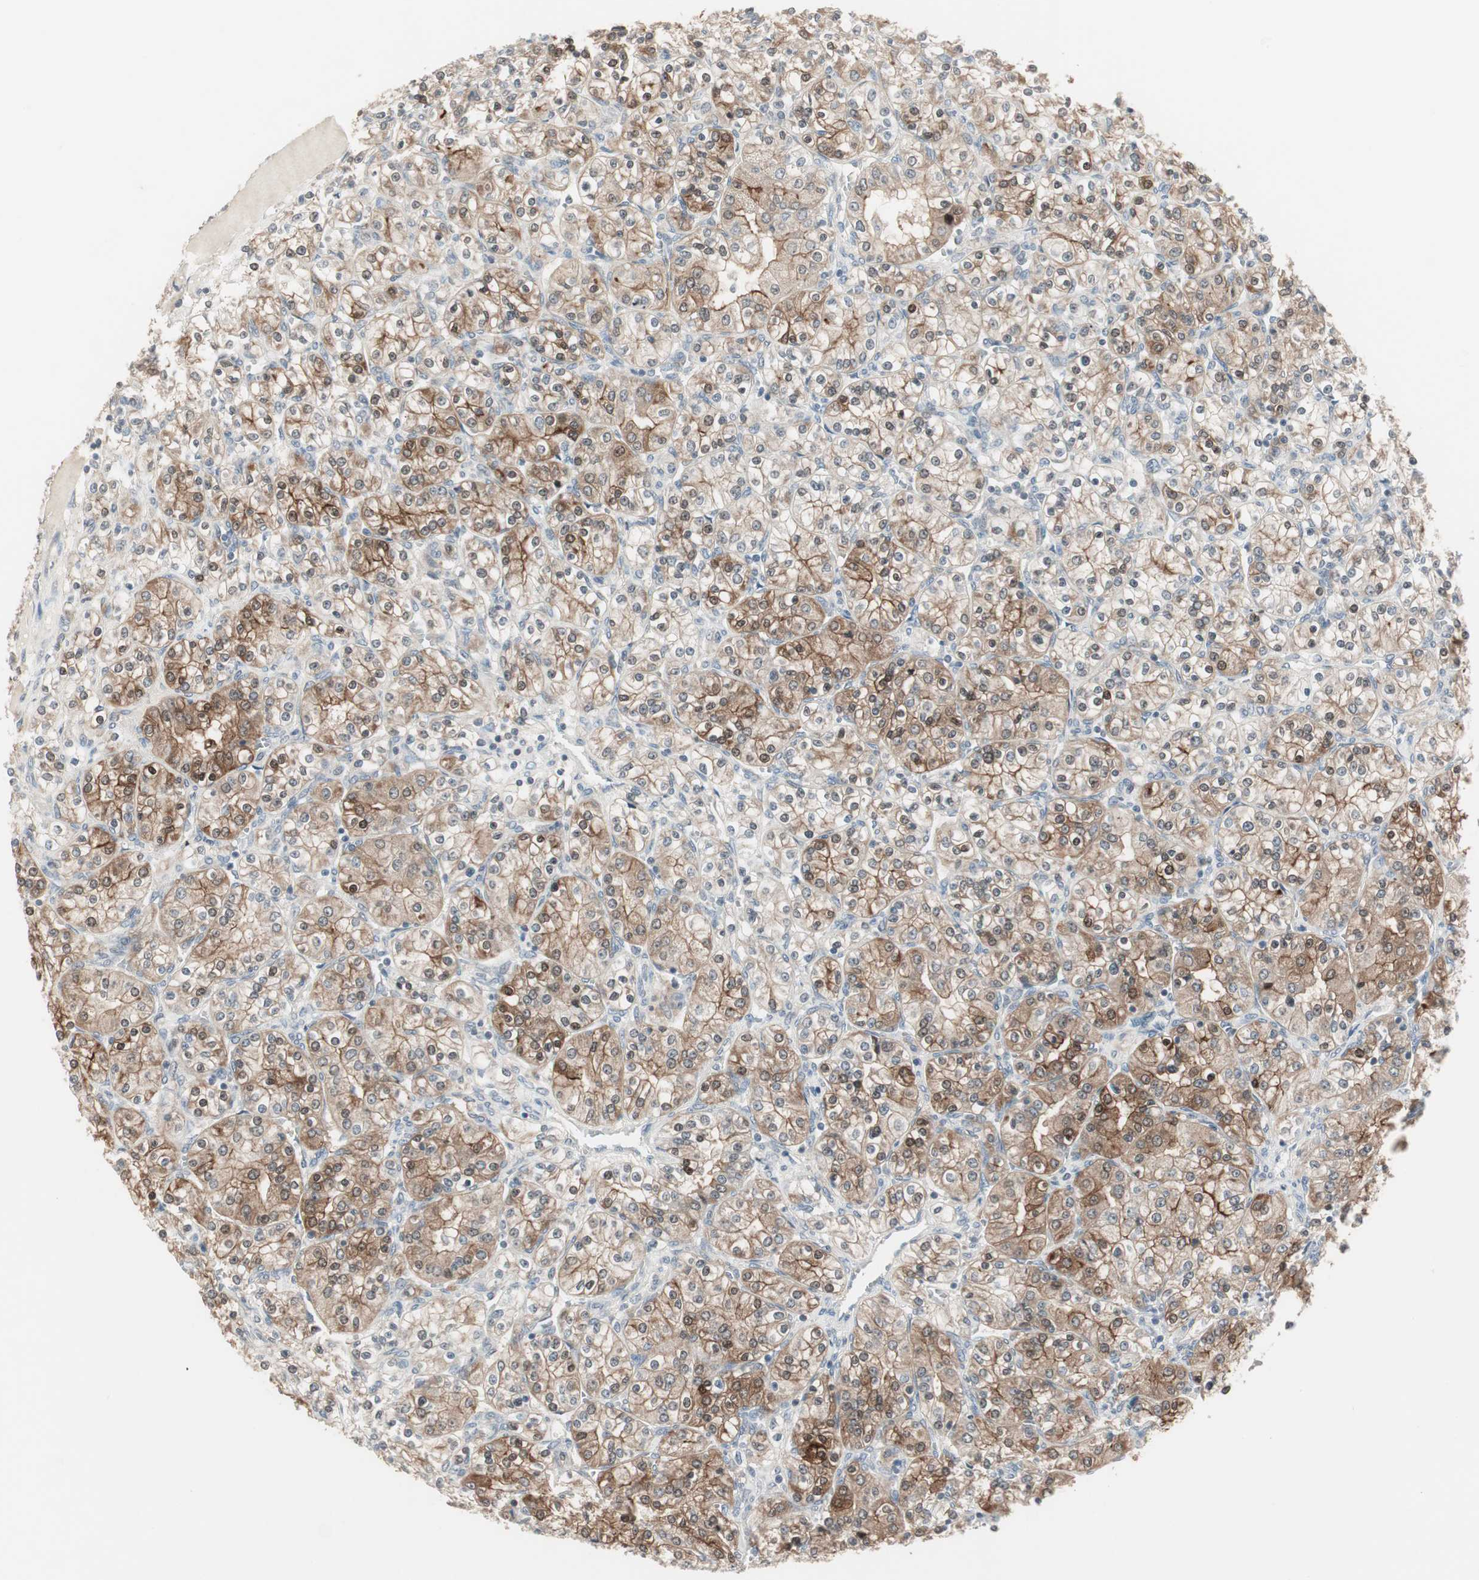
{"staining": {"intensity": "strong", "quantity": "25%-75%", "location": "cytoplasmic/membranous,nuclear"}, "tissue": "renal cancer", "cell_type": "Tumor cells", "image_type": "cancer", "snomed": [{"axis": "morphology", "description": "Adenocarcinoma, NOS"}, {"axis": "topography", "description": "Kidney"}], "caption": "An immunohistochemistry (IHC) micrograph of tumor tissue is shown. Protein staining in brown labels strong cytoplasmic/membranous and nuclear positivity in renal adenocarcinoma within tumor cells.", "gene": "PDZK1", "patient": {"sex": "male", "age": 77}}